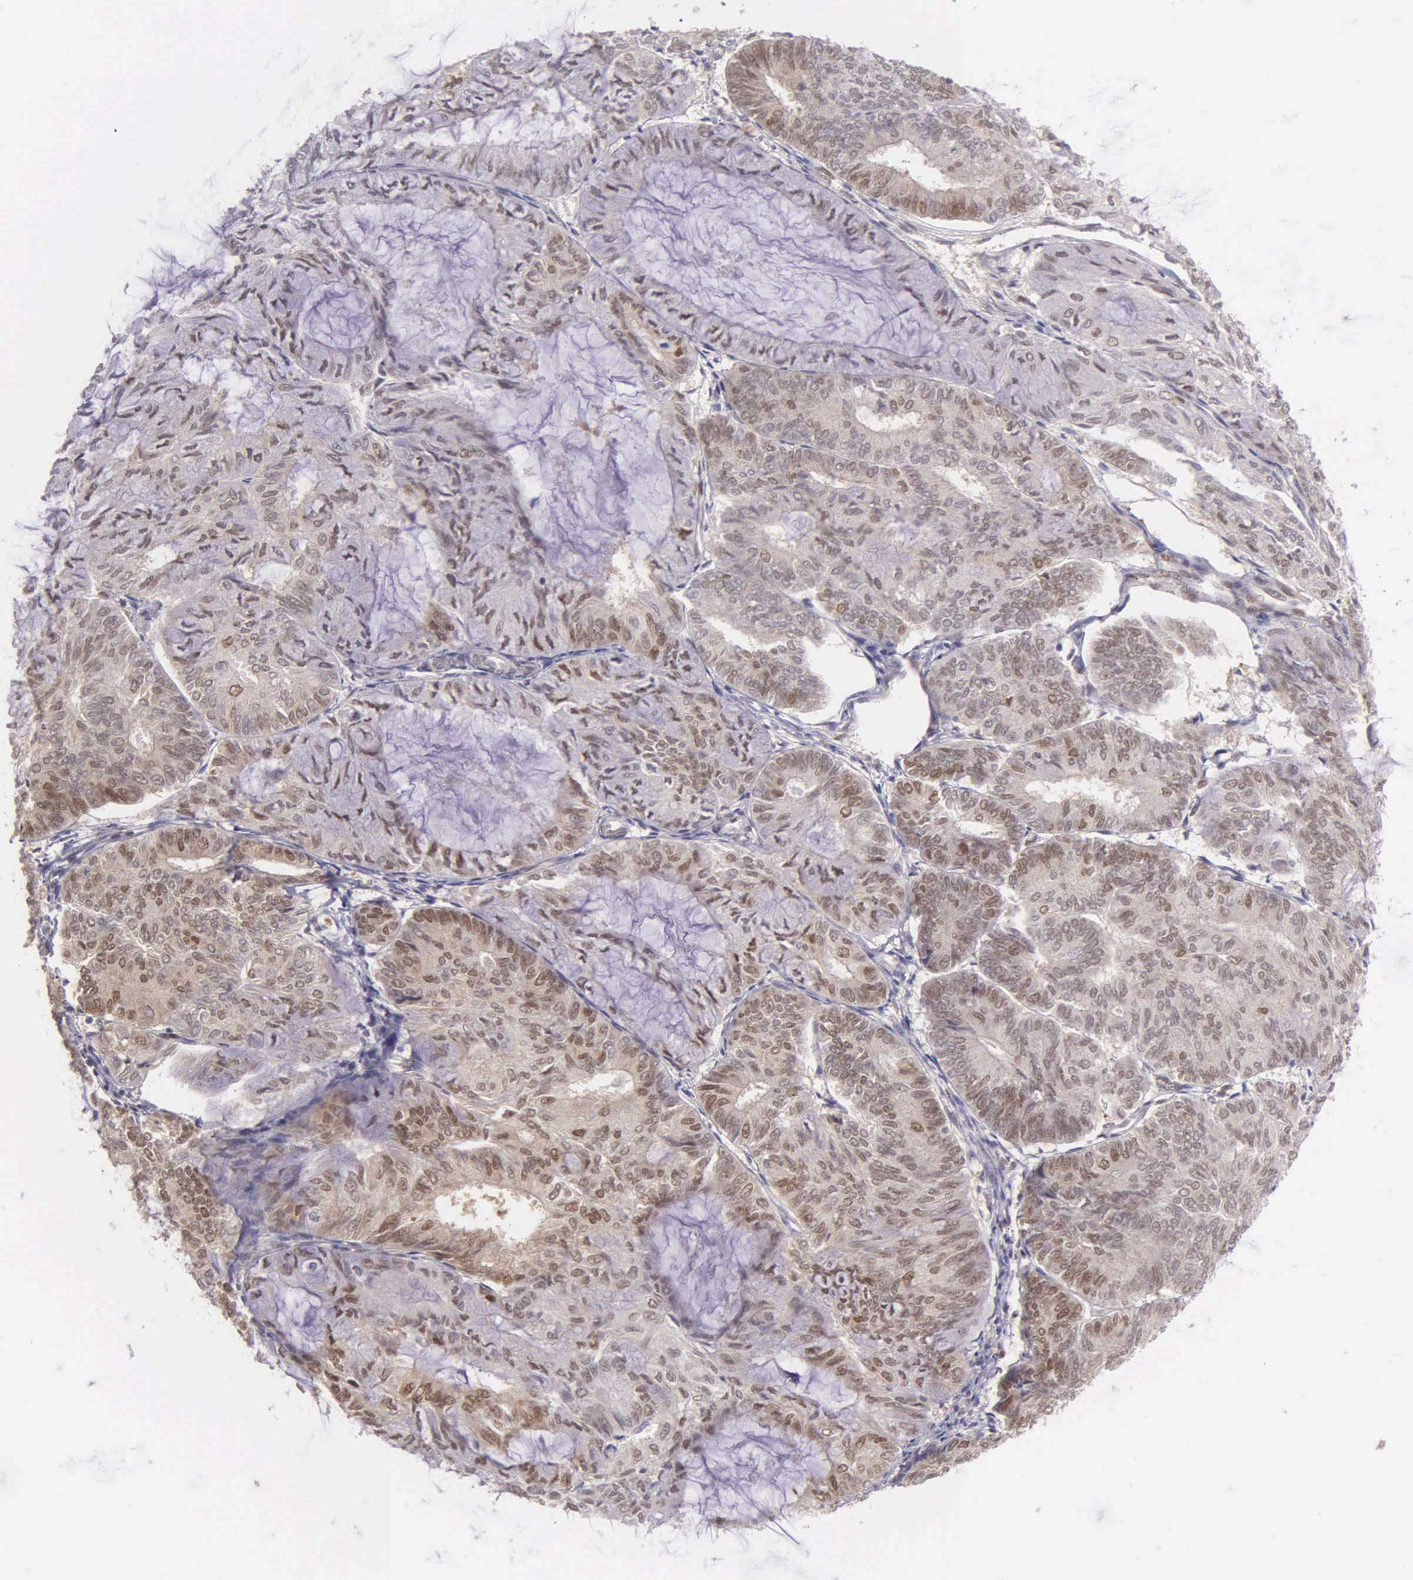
{"staining": {"intensity": "moderate", "quantity": "25%-75%", "location": "nuclear"}, "tissue": "endometrial cancer", "cell_type": "Tumor cells", "image_type": "cancer", "snomed": [{"axis": "morphology", "description": "Adenocarcinoma, NOS"}, {"axis": "topography", "description": "Endometrium"}], "caption": "There is medium levels of moderate nuclear expression in tumor cells of adenocarcinoma (endometrial), as demonstrated by immunohistochemical staining (brown color).", "gene": "UBR7", "patient": {"sex": "female", "age": 59}}